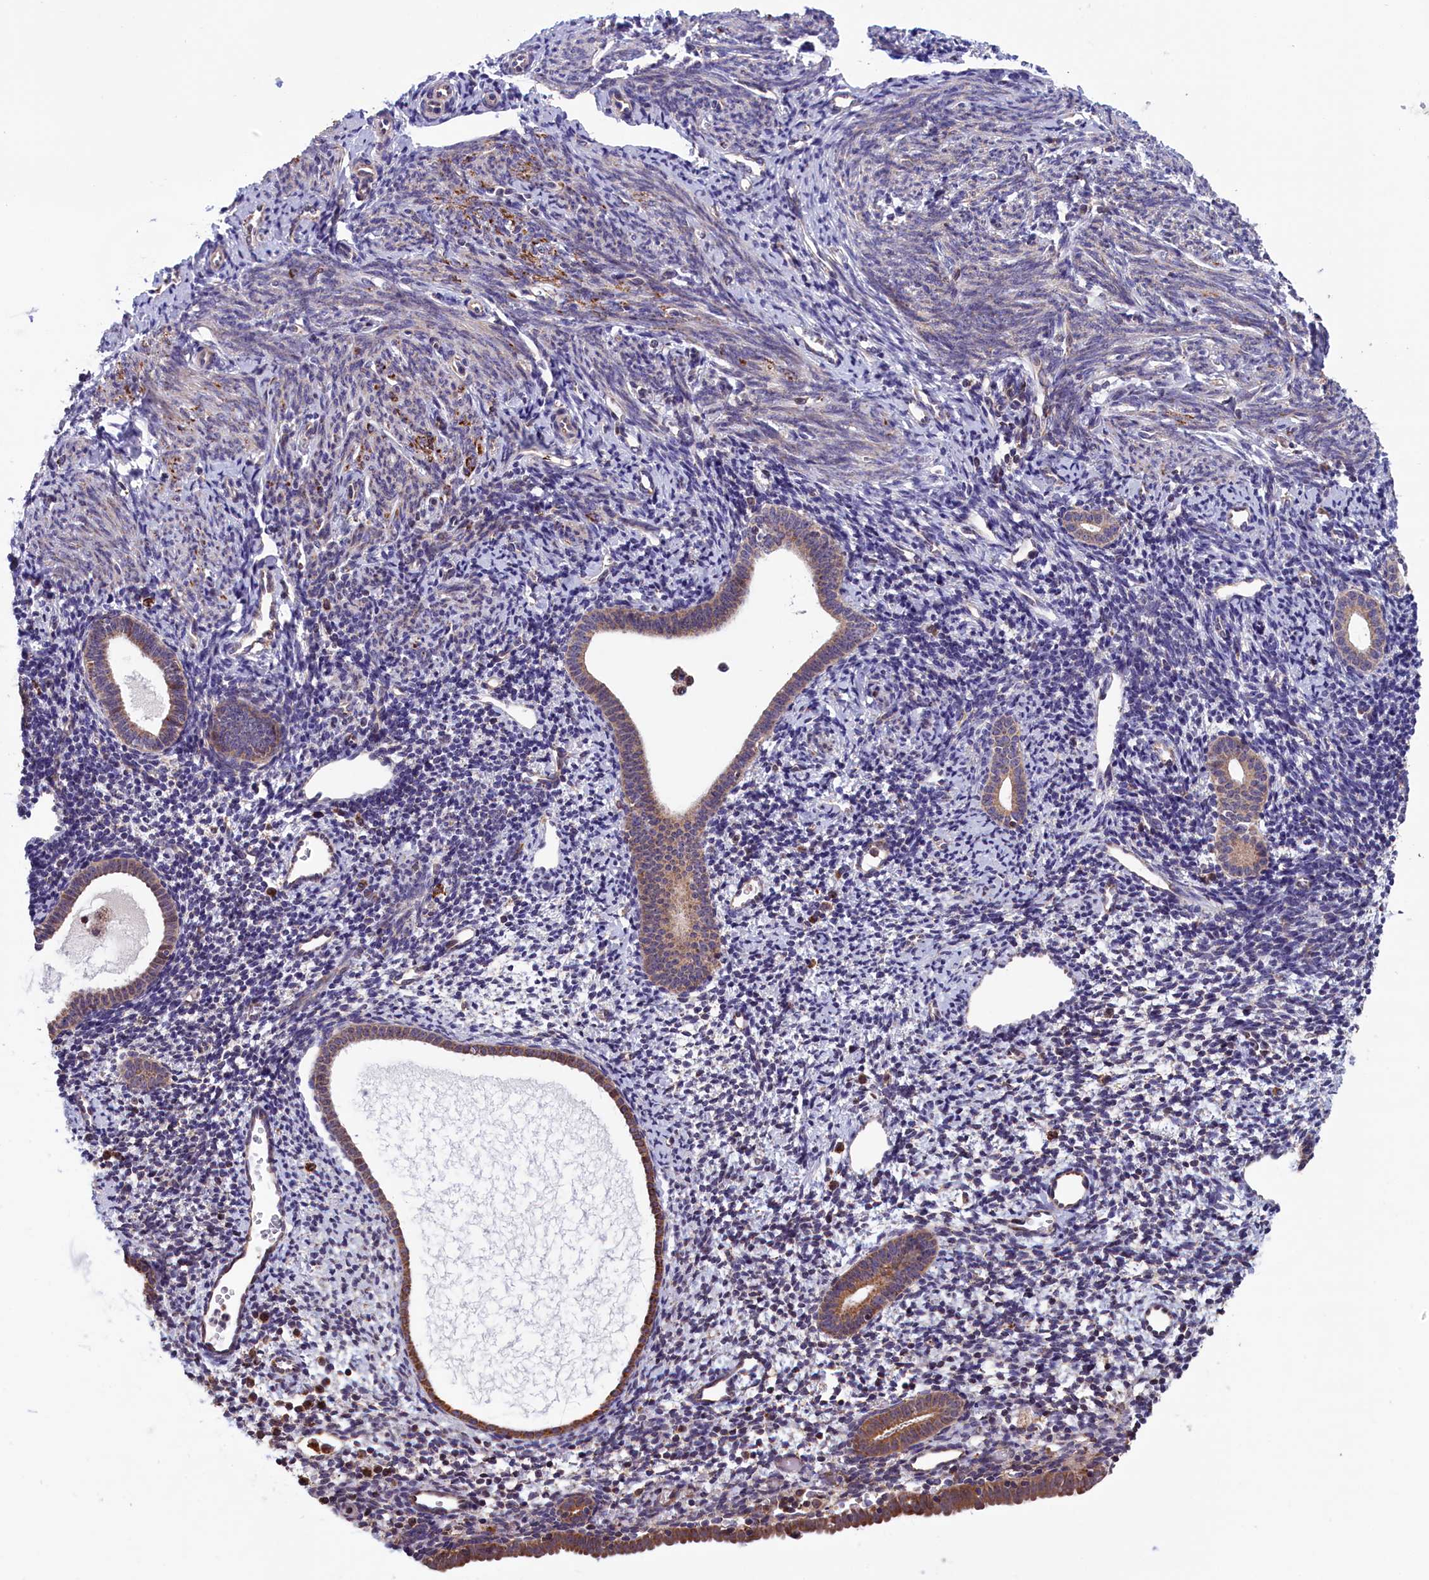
{"staining": {"intensity": "negative", "quantity": "none", "location": "none"}, "tissue": "endometrium", "cell_type": "Cells in endometrial stroma", "image_type": "normal", "snomed": [{"axis": "morphology", "description": "Normal tissue, NOS"}, {"axis": "topography", "description": "Endometrium"}], "caption": "Immunohistochemical staining of normal endometrium displays no significant expression in cells in endometrial stroma.", "gene": "TIMM44", "patient": {"sex": "female", "age": 56}}